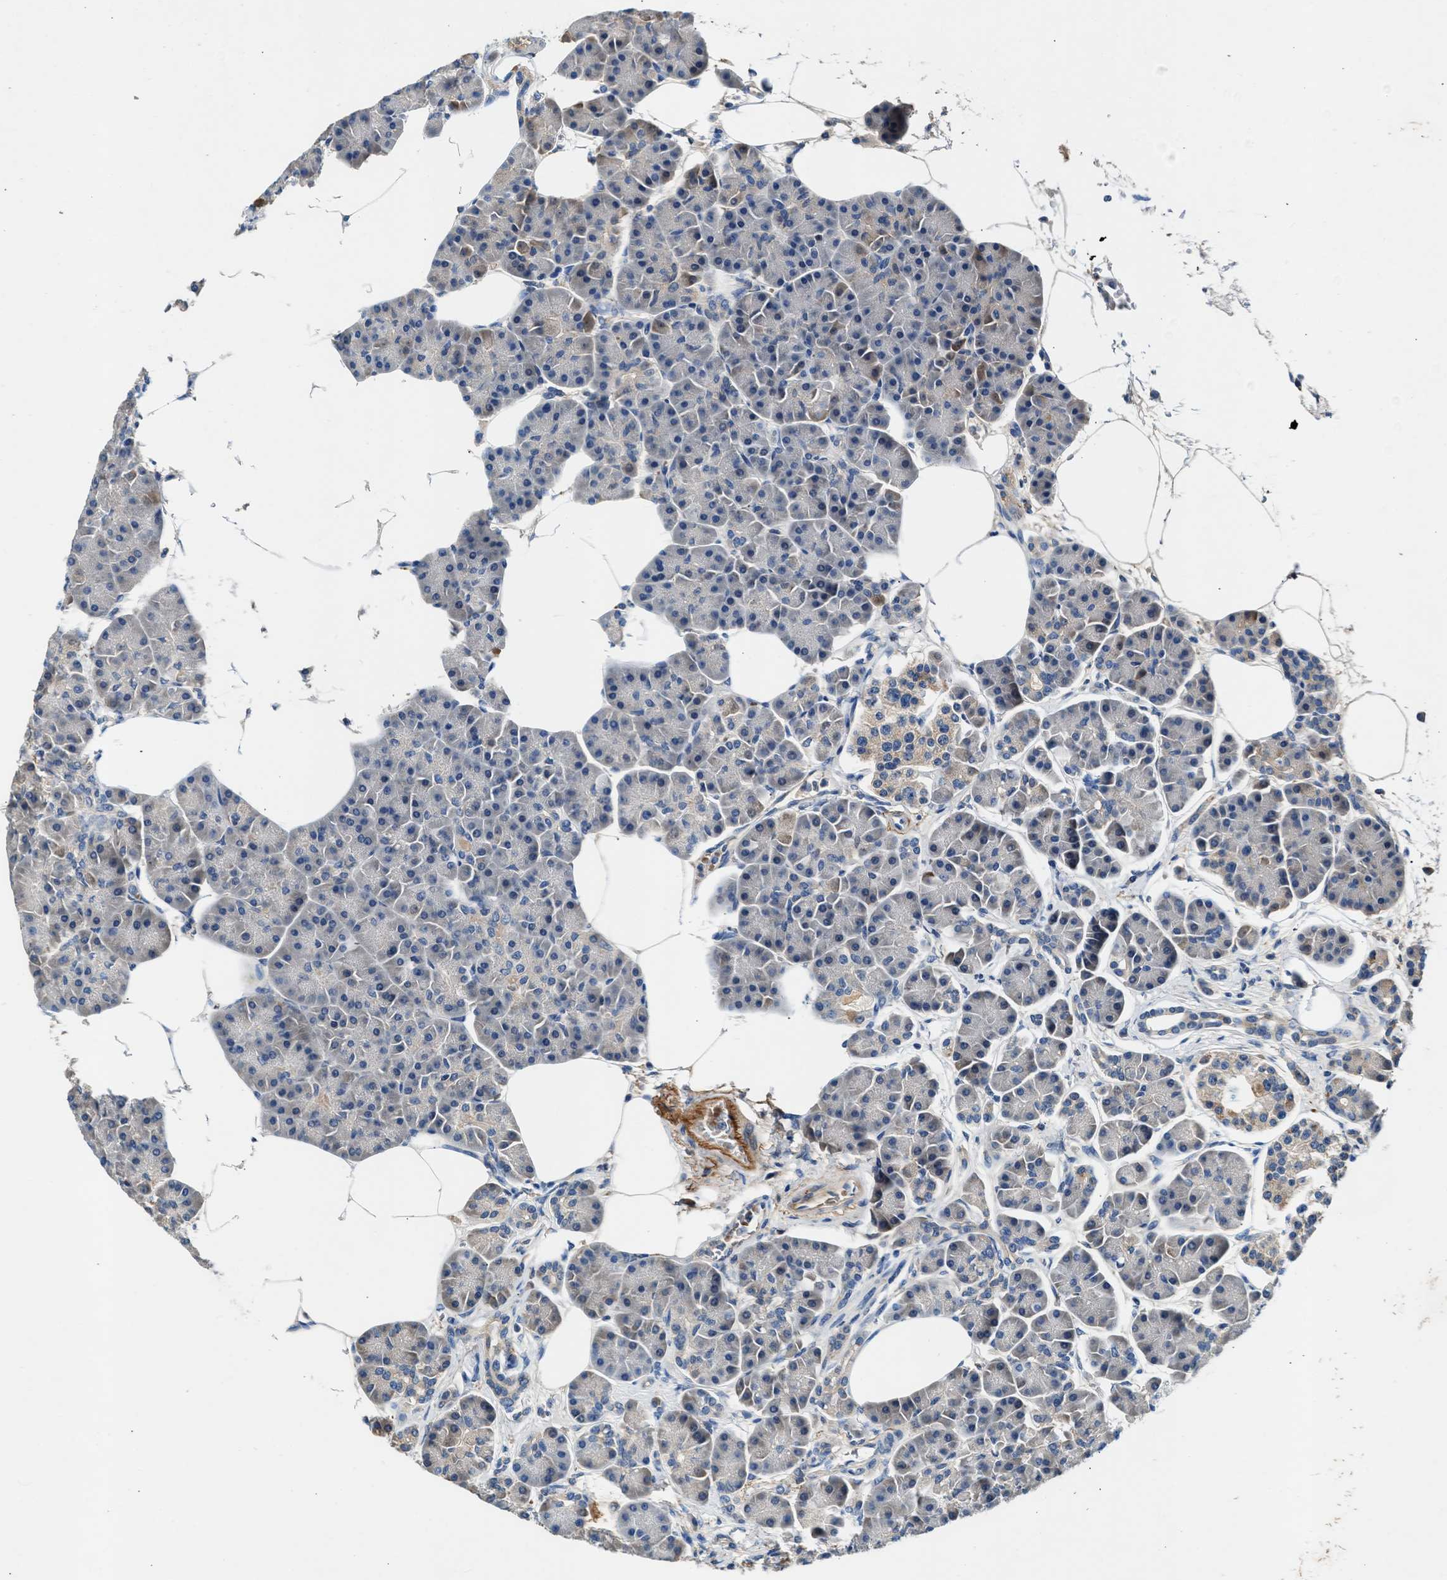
{"staining": {"intensity": "negative", "quantity": "none", "location": "none"}, "tissue": "pancreas", "cell_type": "Exocrine glandular cells", "image_type": "normal", "snomed": [{"axis": "morphology", "description": "Normal tissue, NOS"}, {"axis": "topography", "description": "Pancreas"}], "caption": "There is no significant expression in exocrine glandular cells of pancreas. (DAB immunohistochemistry, high magnification).", "gene": "RWDD2B", "patient": {"sex": "female", "age": 70}}